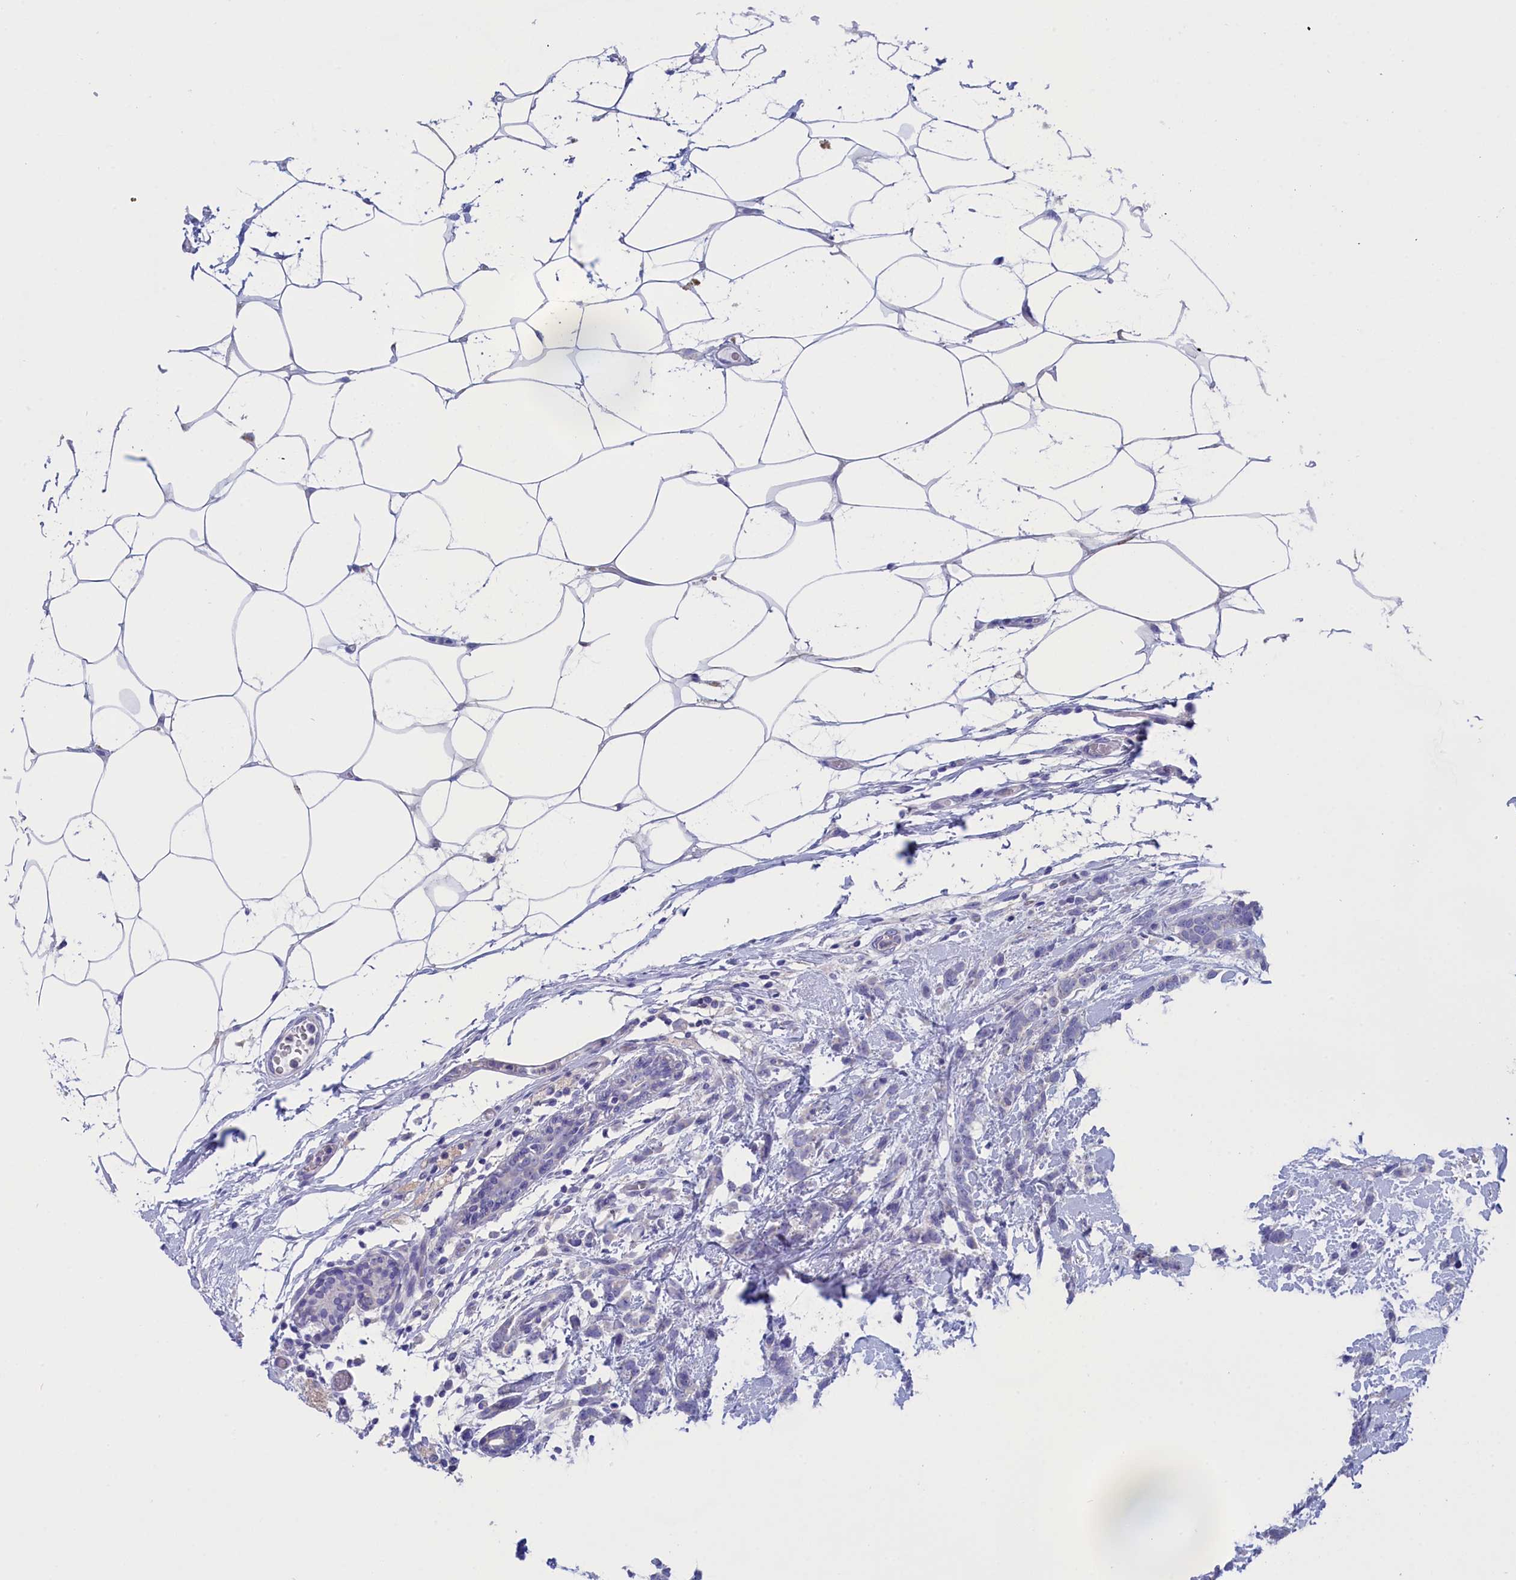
{"staining": {"intensity": "negative", "quantity": "none", "location": "none"}, "tissue": "breast cancer", "cell_type": "Tumor cells", "image_type": "cancer", "snomed": [{"axis": "morphology", "description": "Lobular carcinoma"}, {"axis": "topography", "description": "Breast"}], "caption": "Tumor cells are negative for protein expression in human breast cancer. Brightfield microscopy of immunohistochemistry (IHC) stained with DAB (3,3'-diaminobenzidine) (brown) and hematoxylin (blue), captured at high magnification.", "gene": "VPS35L", "patient": {"sex": "female", "age": 58}}